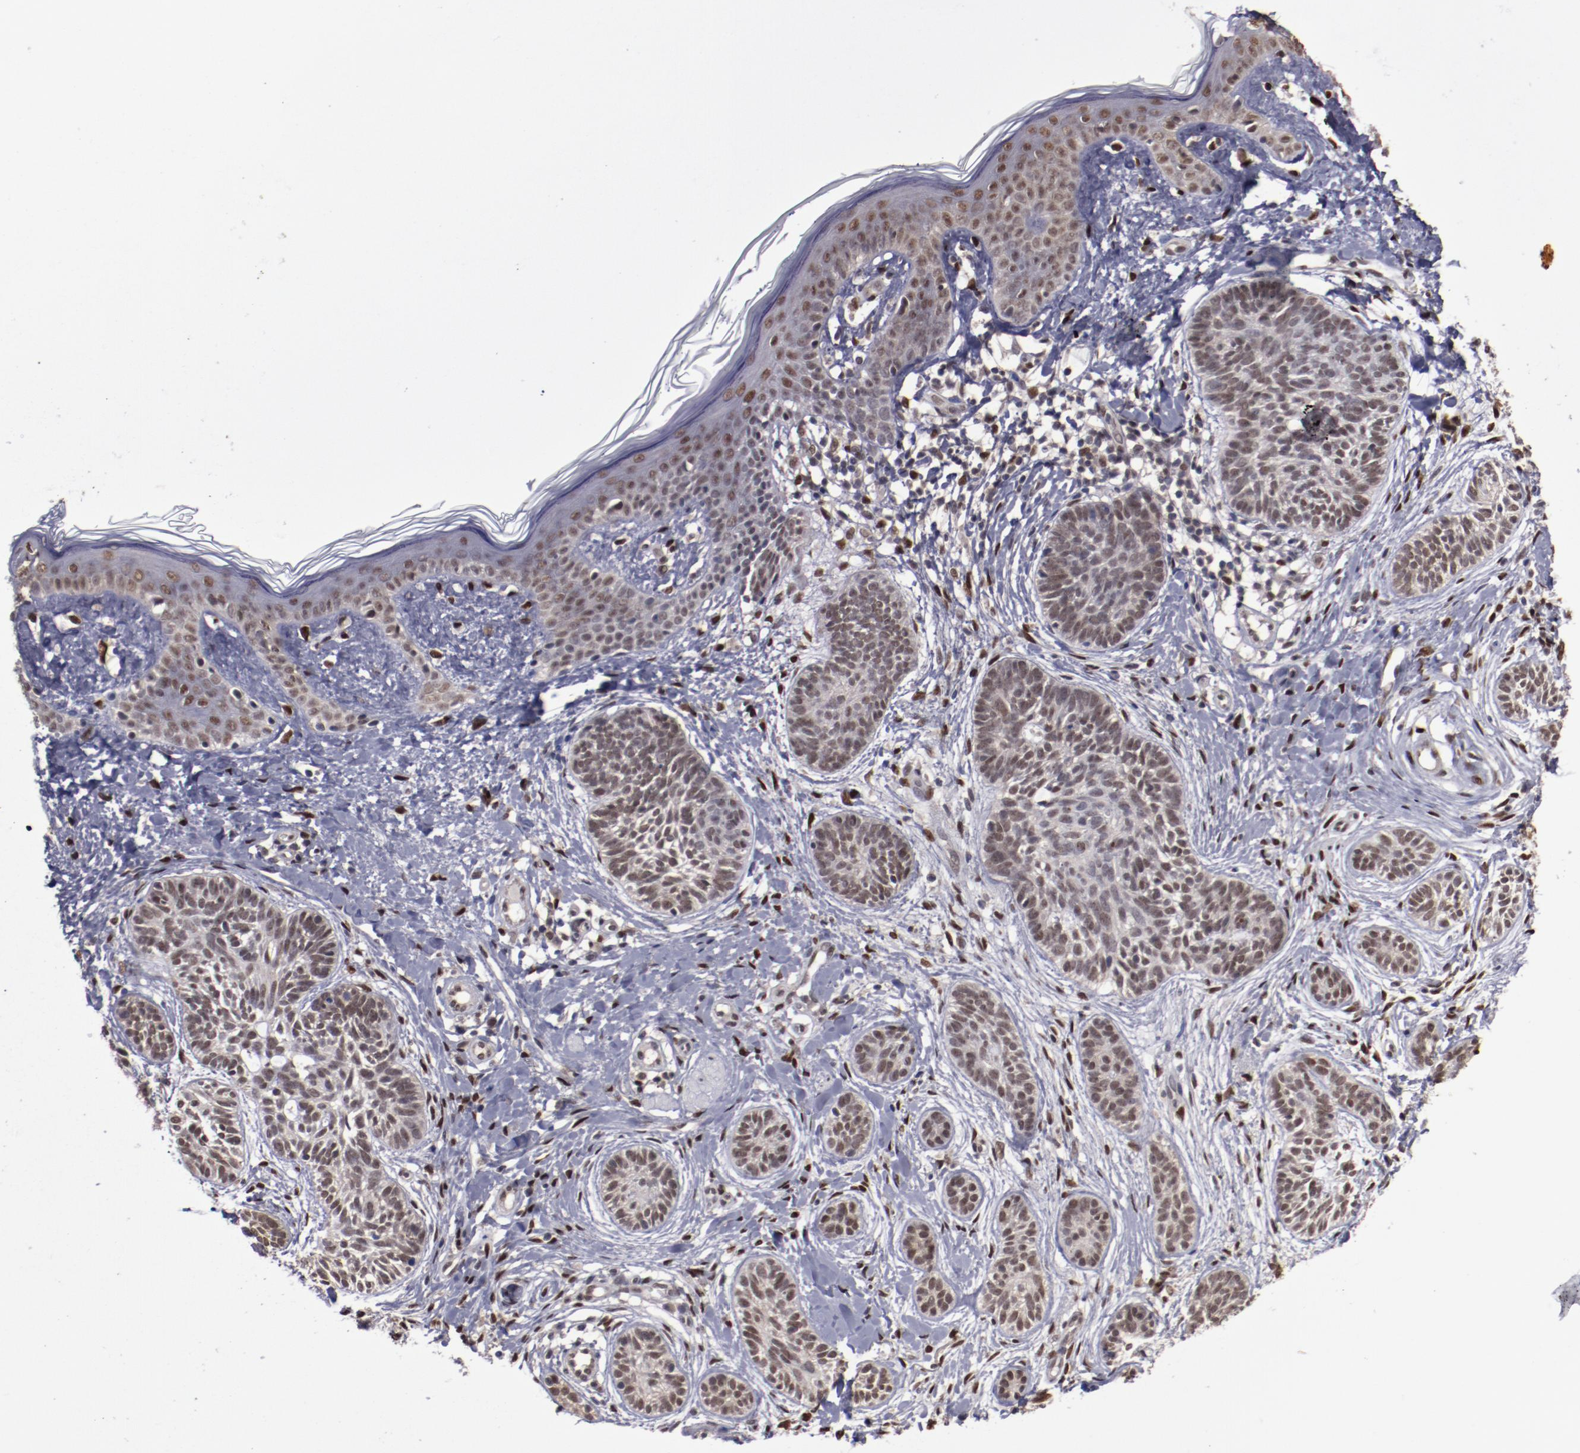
{"staining": {"intensity": "moderate", "quantity": ">75%", "location": "nuclear"}, "tissue": "skin cancer", "cell_type": "Tumor cells", "image_type": "cancer", "snomed": [{"axis": "morphology", "description": "Normal tissue, NOS"}, {"axis": "morphology", "description": "Basal cell carcinoma"}, {"axis": "topography", "description": "Skin"}], "caption": "Protein analysis of skin basal cell carcinoma tissue displays moderate nuclear positivity in approximately >75% of tumor cells.", "gene": "ARNT", "patient": {"sex": "male", "age": 63}}